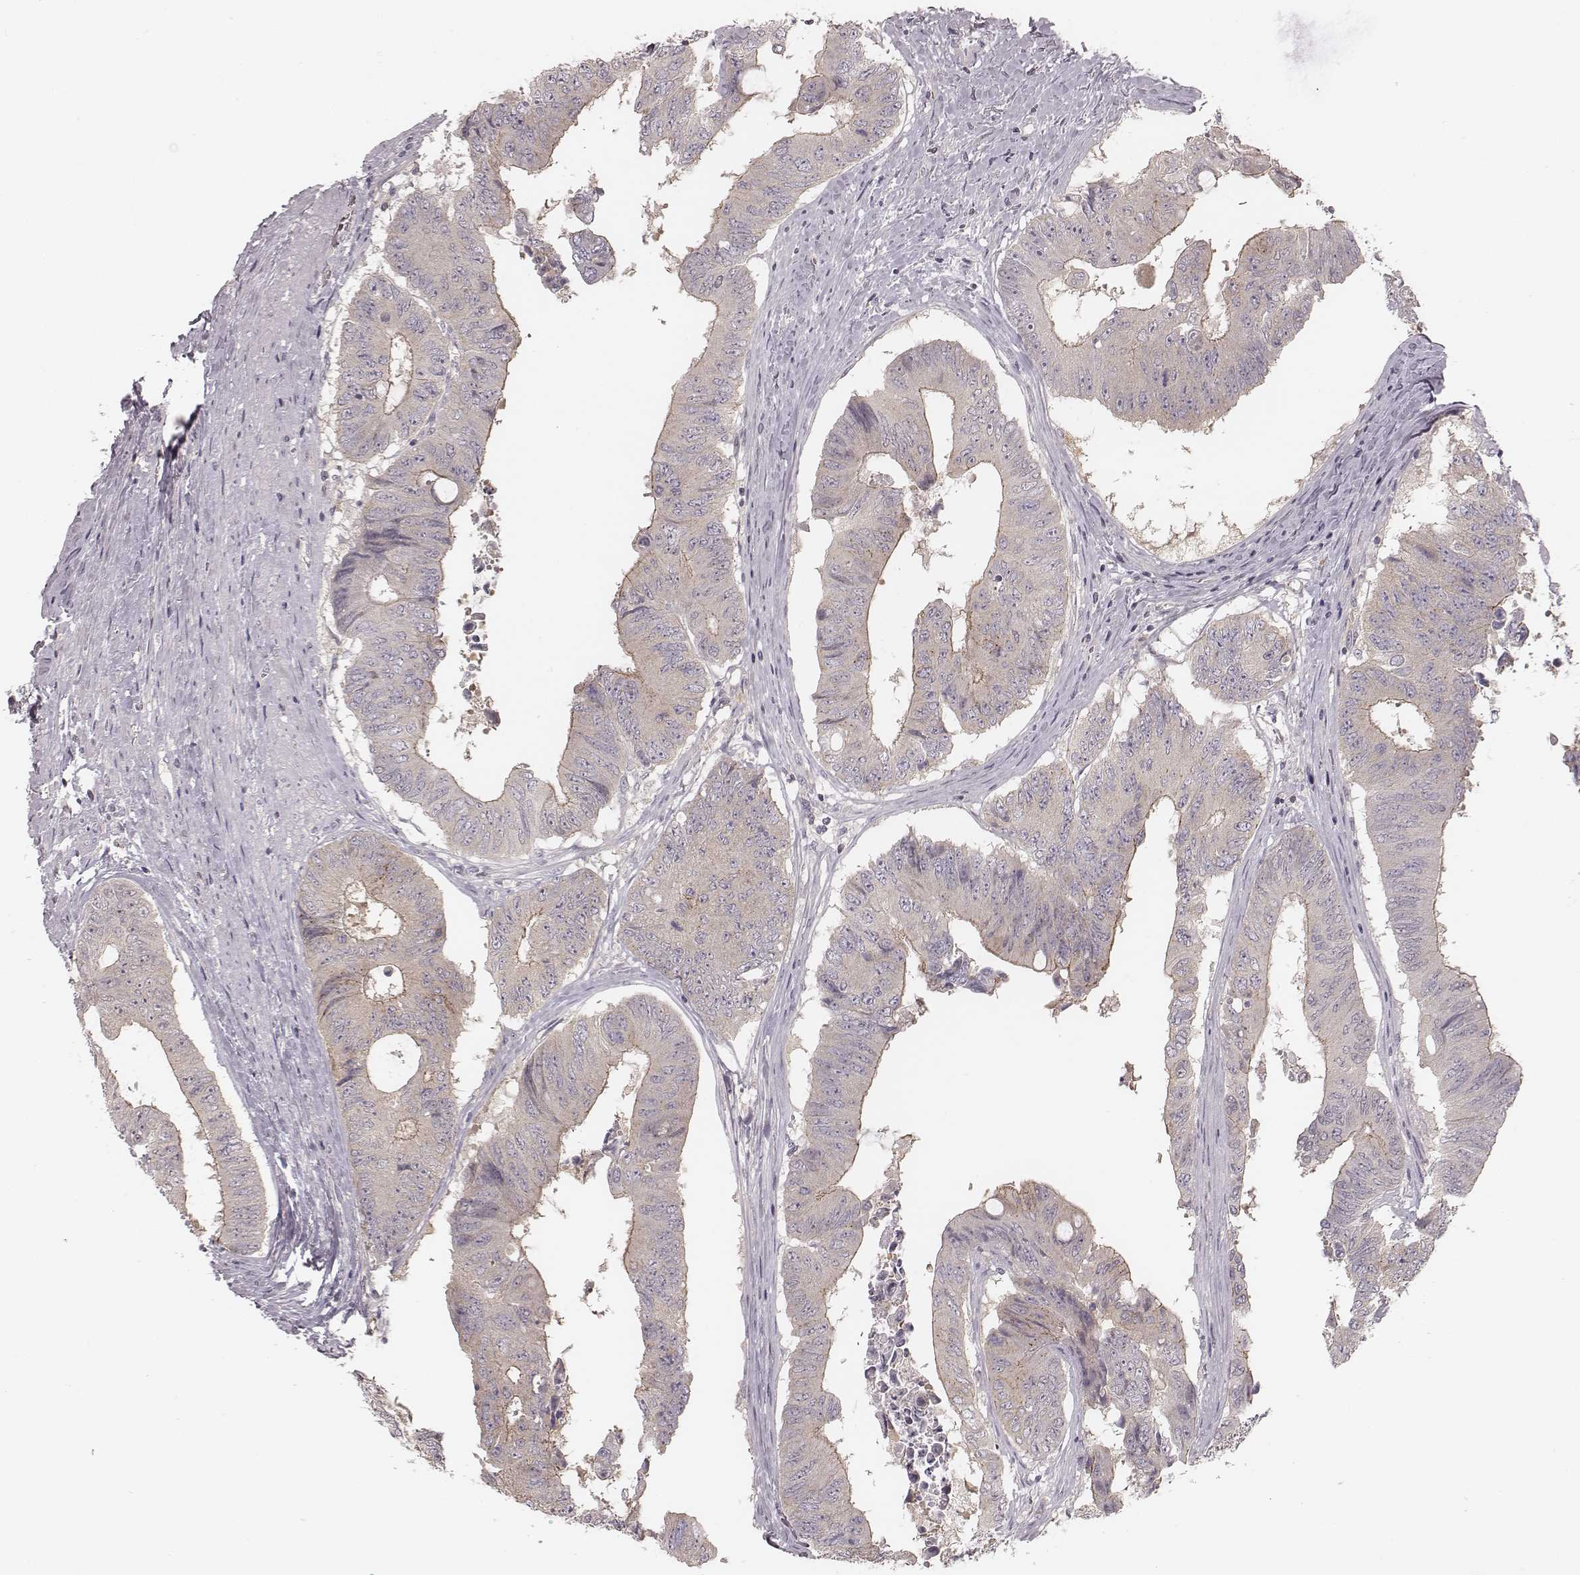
{"staining": {"intensity": "negative", "quantity": "none", "location": "none"}, "tissue": "colorectal cancer", "cell_type": "Tumor cells", "image_type": "cancer", "snomed": [{"axis": "morphology", "description": "Adenocarcinoma, NOS"}, {"axis": "topography", "description": "Rectum"}], "caption": "Immunohistochemistry micrograph of neoplastic tissue: colorectal cancer (adenocarcinoma) stained with DAB reveals no significant protein staining in tumor cells.", "gene": "TDRD5", "patient": {"sex": "male", "age": 59}}